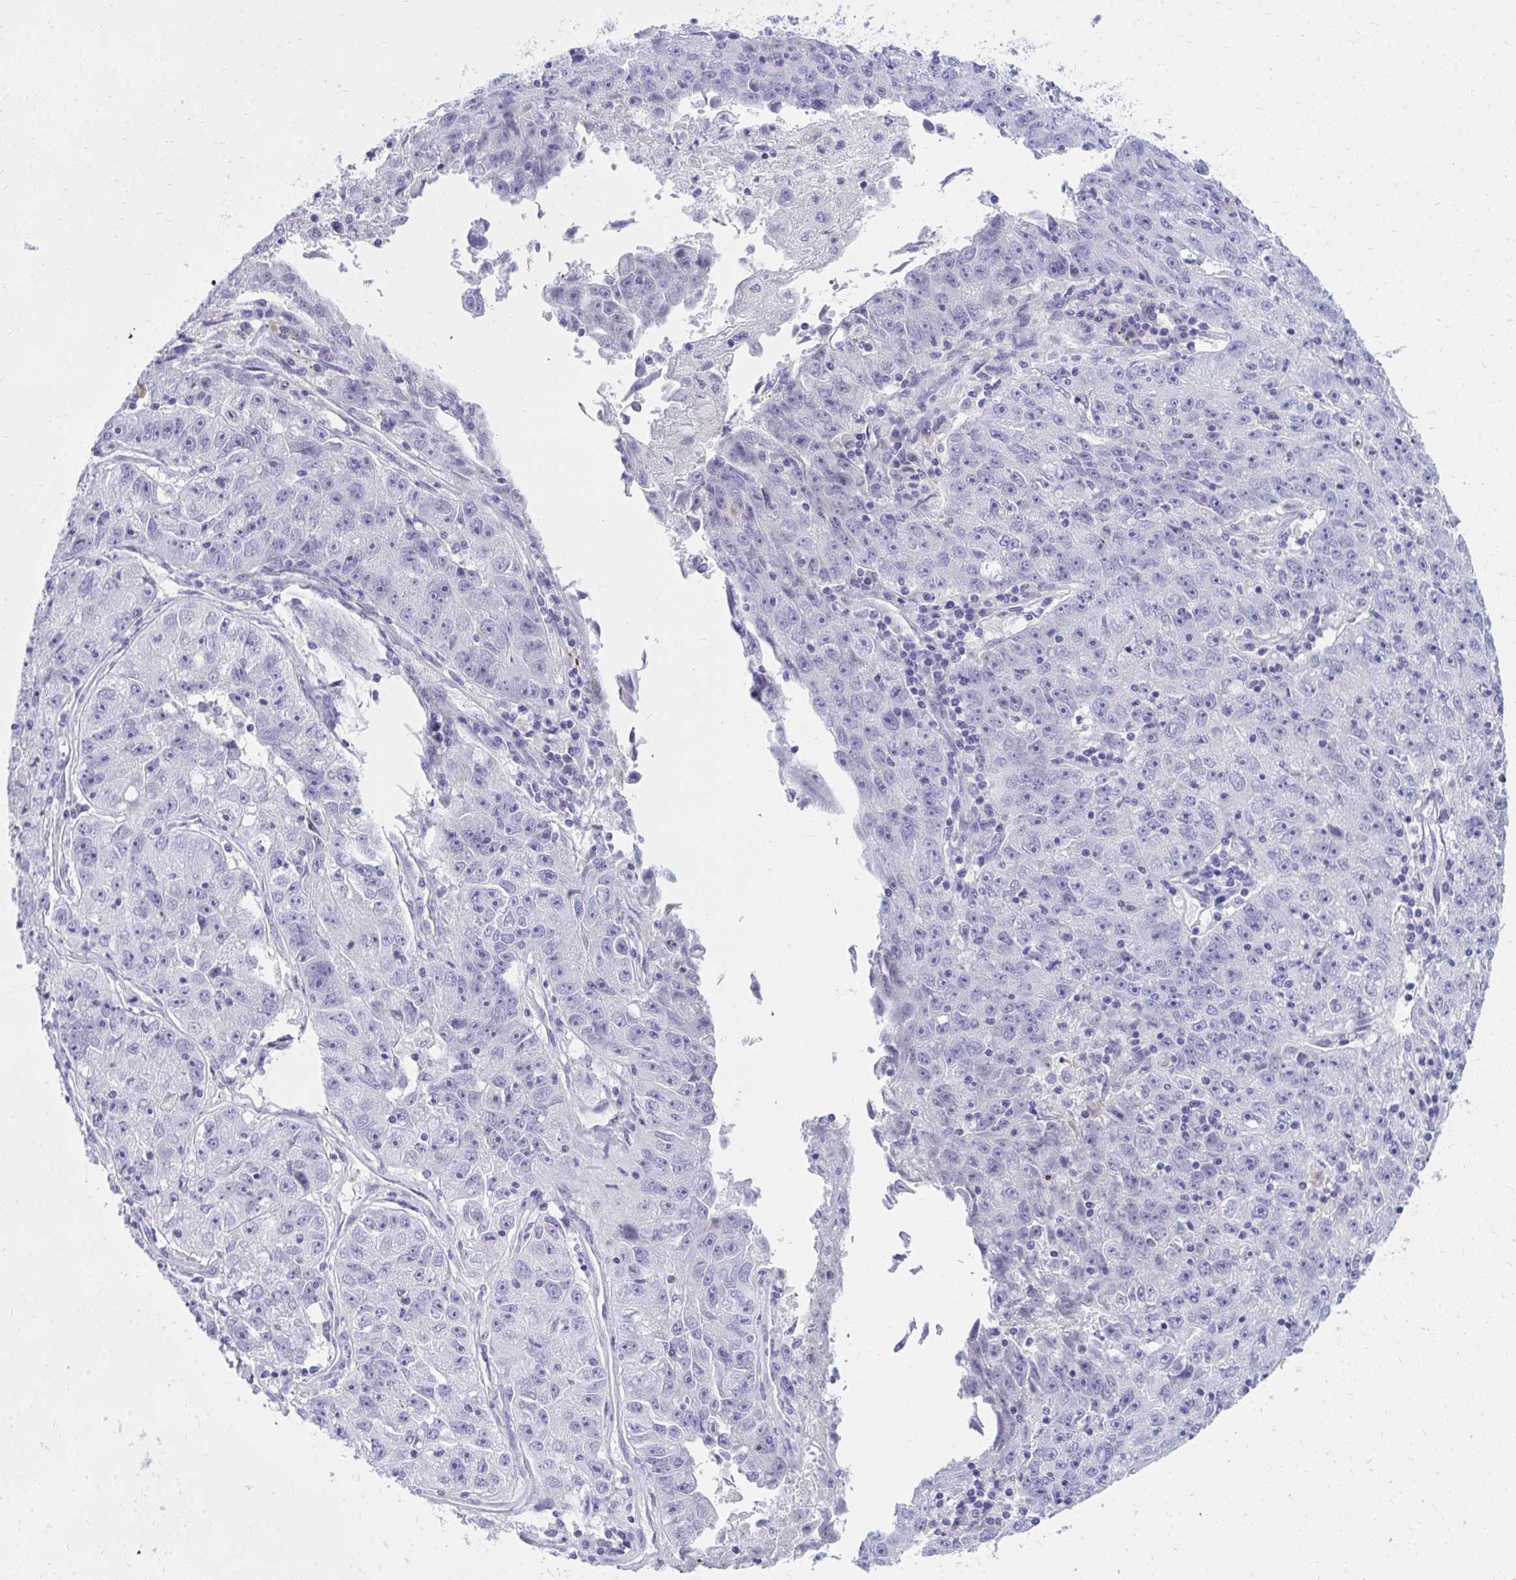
{"staining": {"intensity": "negative", "quantity": "none", "location": "none"}, "tissue": "lung cancer", "cell_type": "Tumor cells", "image_type": "cancer", "snomed": [{"axis": "morphology", "description": "Normal morphology"}, {"axis": "morphology", "description": "Adenocarcinoma, NOS"}, {"axis": "topography", "description": "Lymph node"}, {"axis": "topography", "description": "Lung"}], "caption": "Immunohistochemistry of human adenocarcinoma (lung) exhibits no expression in tumor cells.", "gene": "LRRC36", "patient": {"sex": "female", "age": 57}}